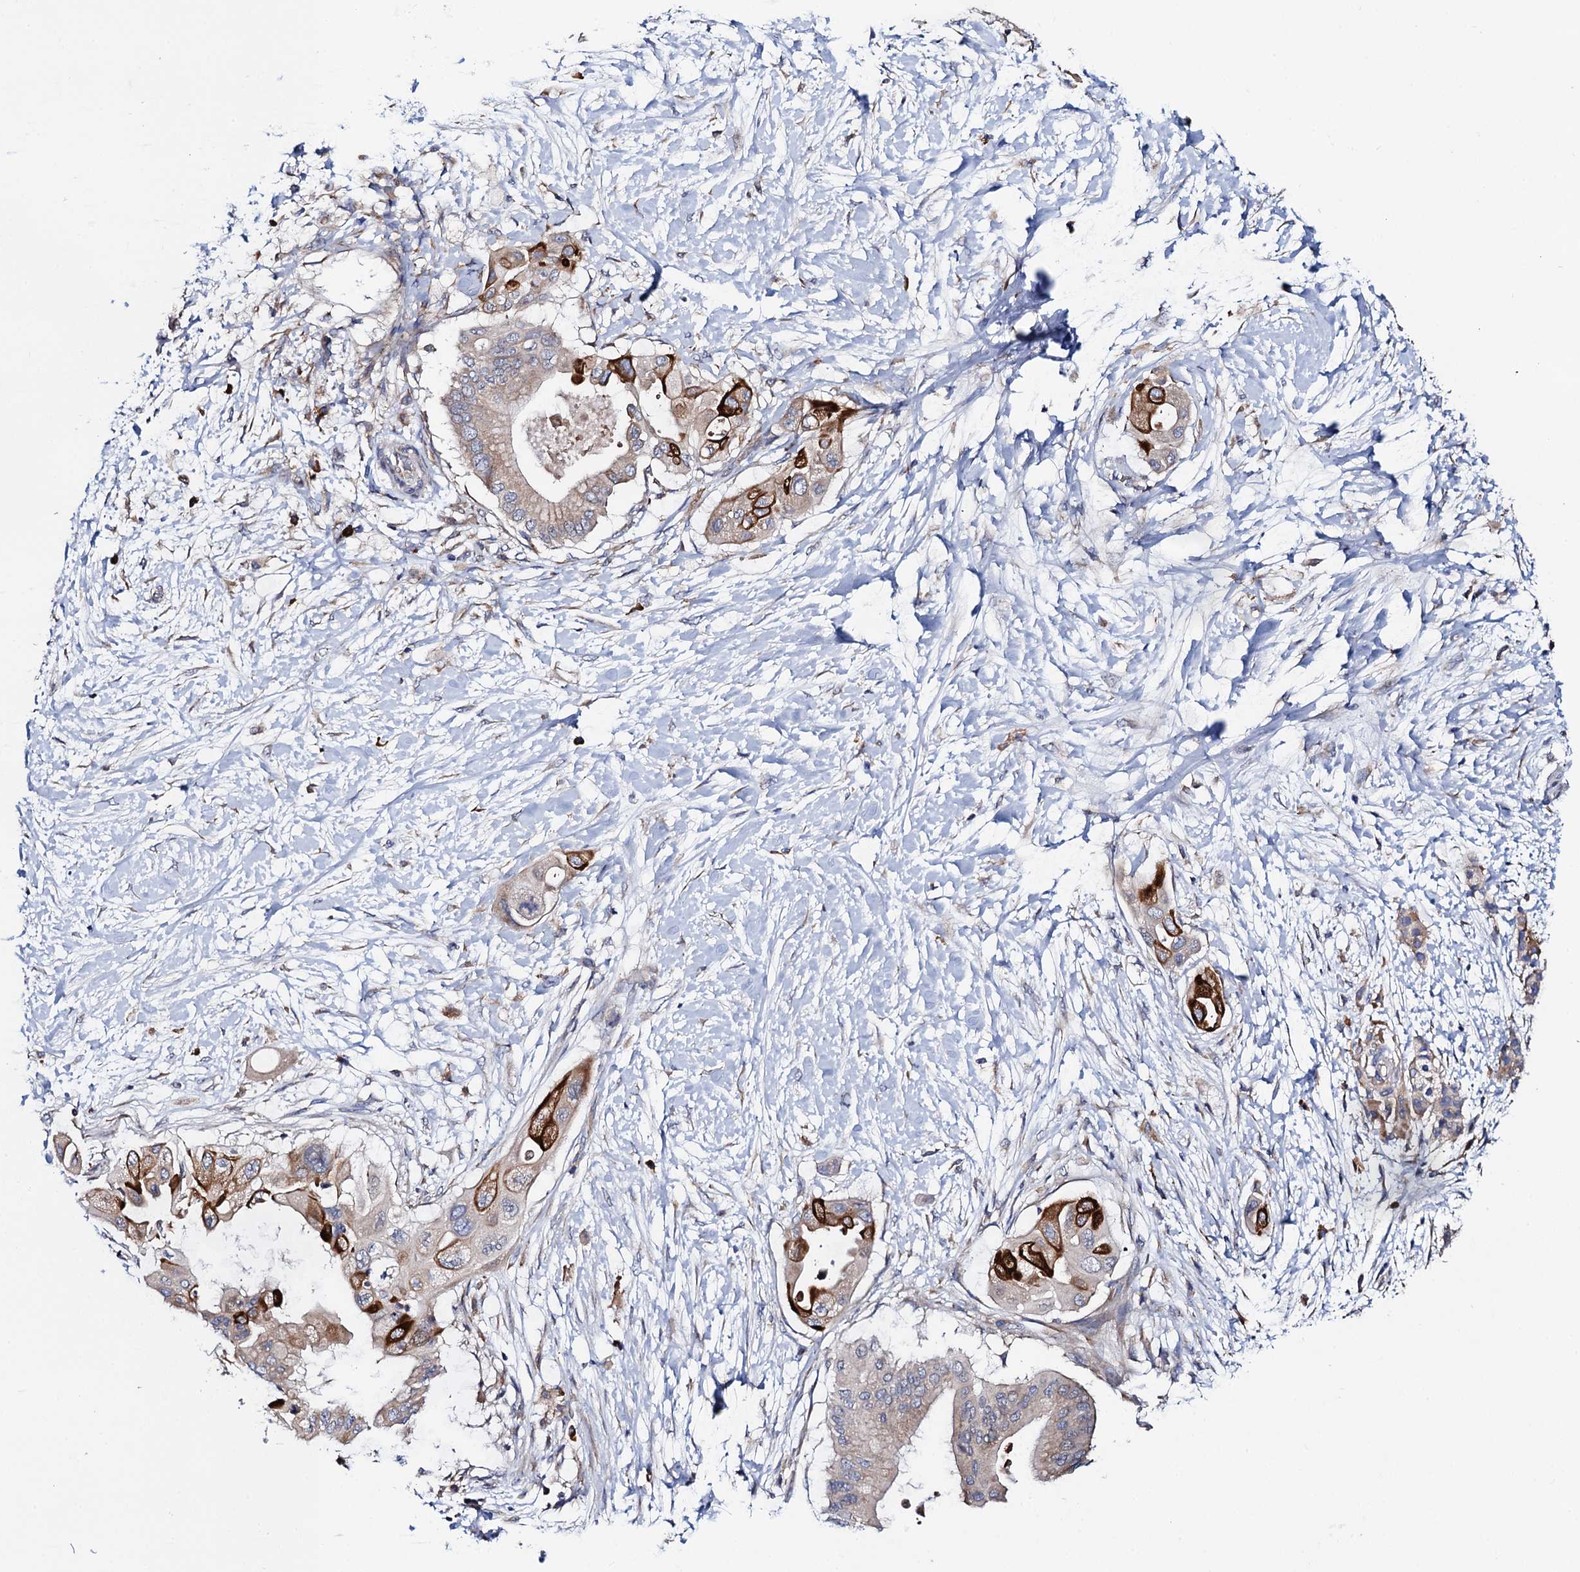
{"staining": {"intensity": "strong", "quantity": "<25%", "location": "cytoplasmic/membranous"}, "tissue": "pancreatic cancer", "cell_type": "Tumor cells", "image_type": "cancer", "snomed": [{"axis": "morphology", "description": "Adenocarcinoma, NOS"}, {"axis": "topography", "description": "Pancreas"}], "caption": "An image of pancreatic cancer (adenocarcinoma) stained for a protein exhibits strong cytoplasmic/membranous brown staining in tumor cells.", "gene": "PGLS", "patient": {"sex": "male", "age": 68}}